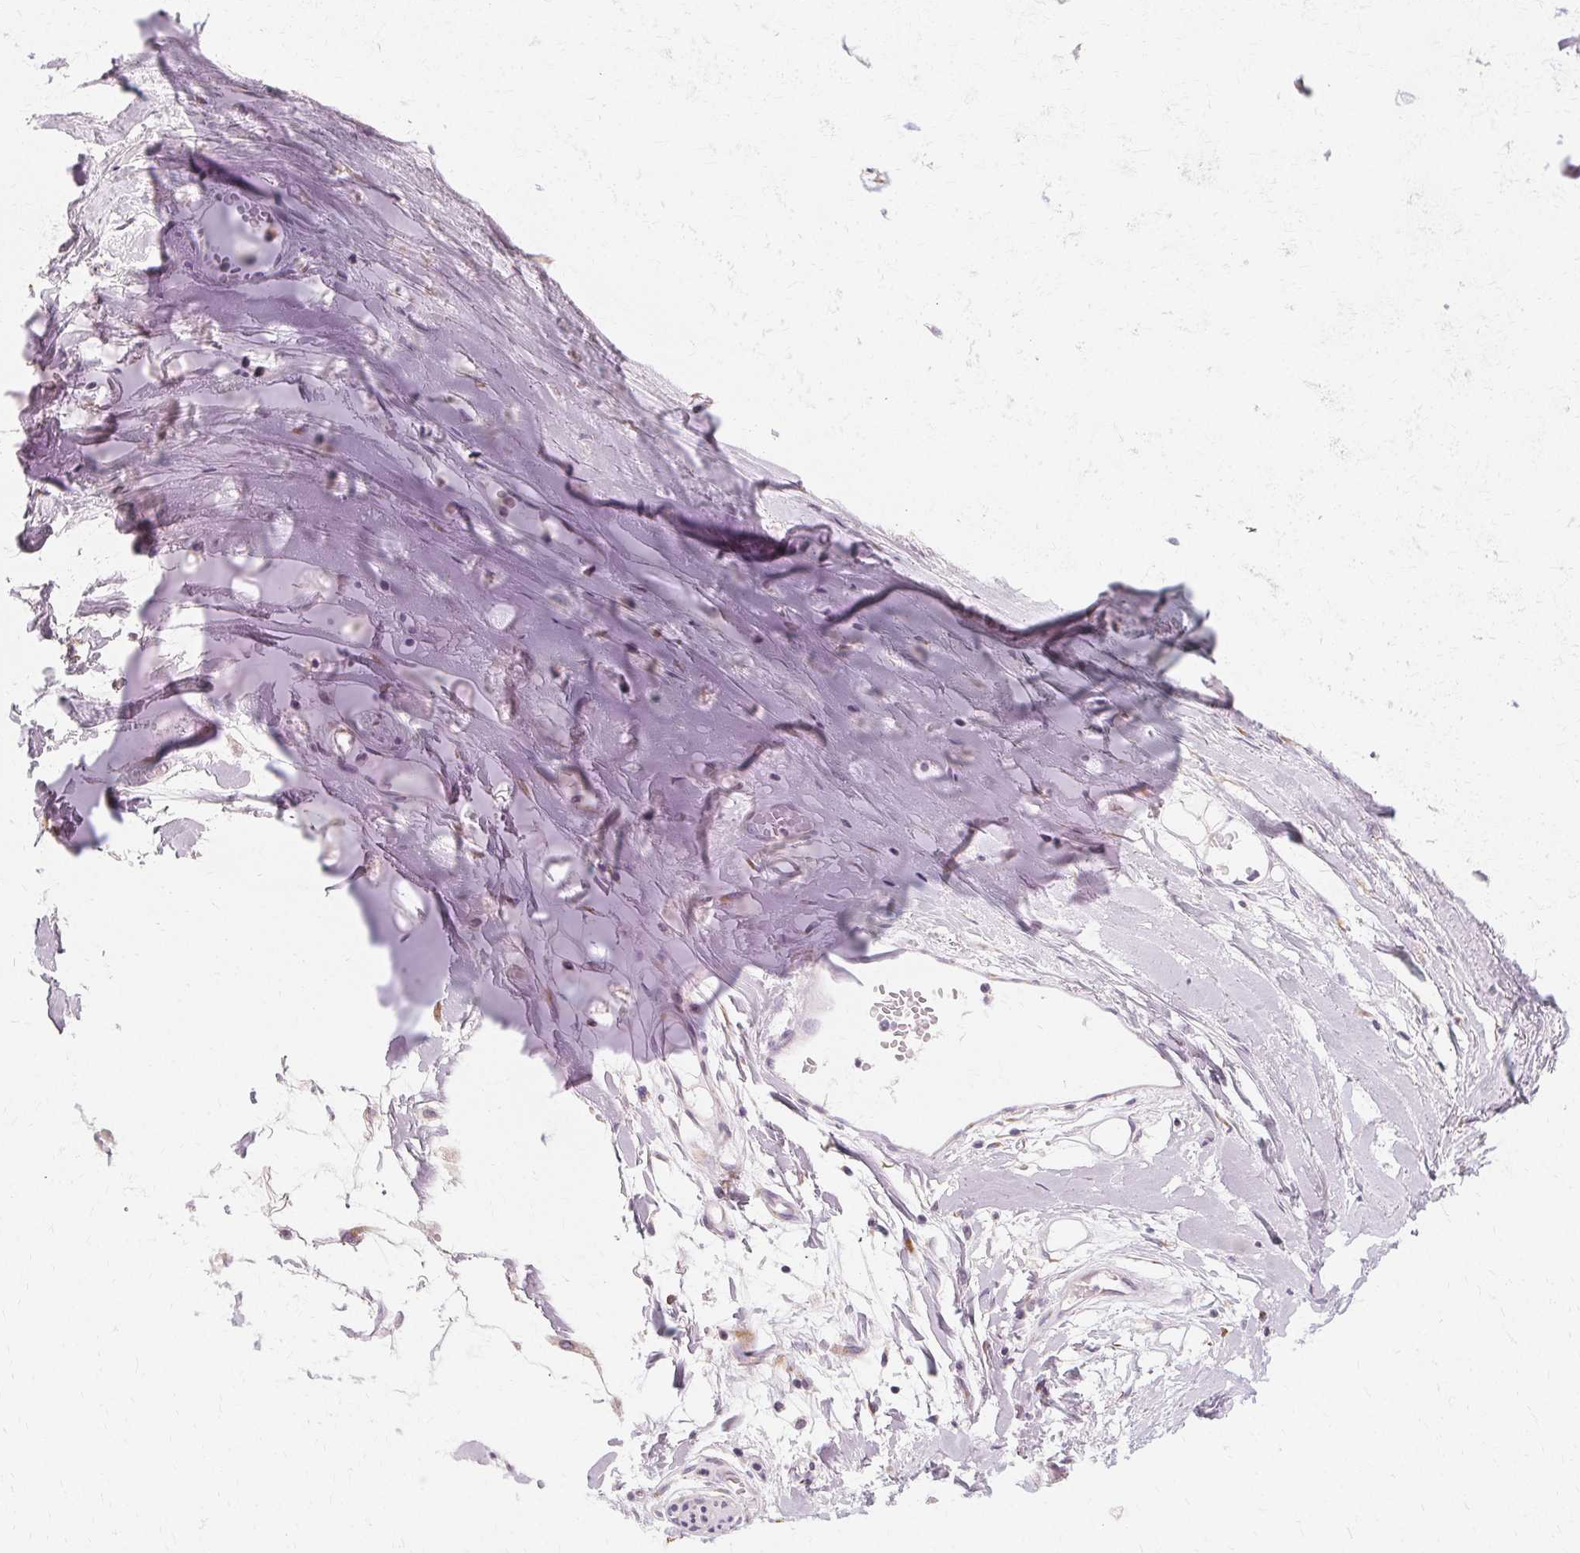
{"staining": {"intensity": "negative", "quantity": "none", "location": "none"}, "tissue": "soft tissue", "cell_type": "Chondrocytes", "image_type": "normal", "snomed": [{"axis": "morphology", "description": "Normal tissue, NOS"}, {"axis": "topography", "description": "Cartilage tissue"}, {"axis": "topography", "description": "Nasopharynx"}, {"axis": "topography", "description": "Thyroid gland"}], "caption": "Protein analysis of benign soft tissue reveals no significant staining in chondrocytes. (DAB (3,3'-diaminobenzidine) immunohistochemistry (IHC) with hematoxylin counter stain).", "gene": "FCRL3", "patient": {"sex": "male", "age": 63}}